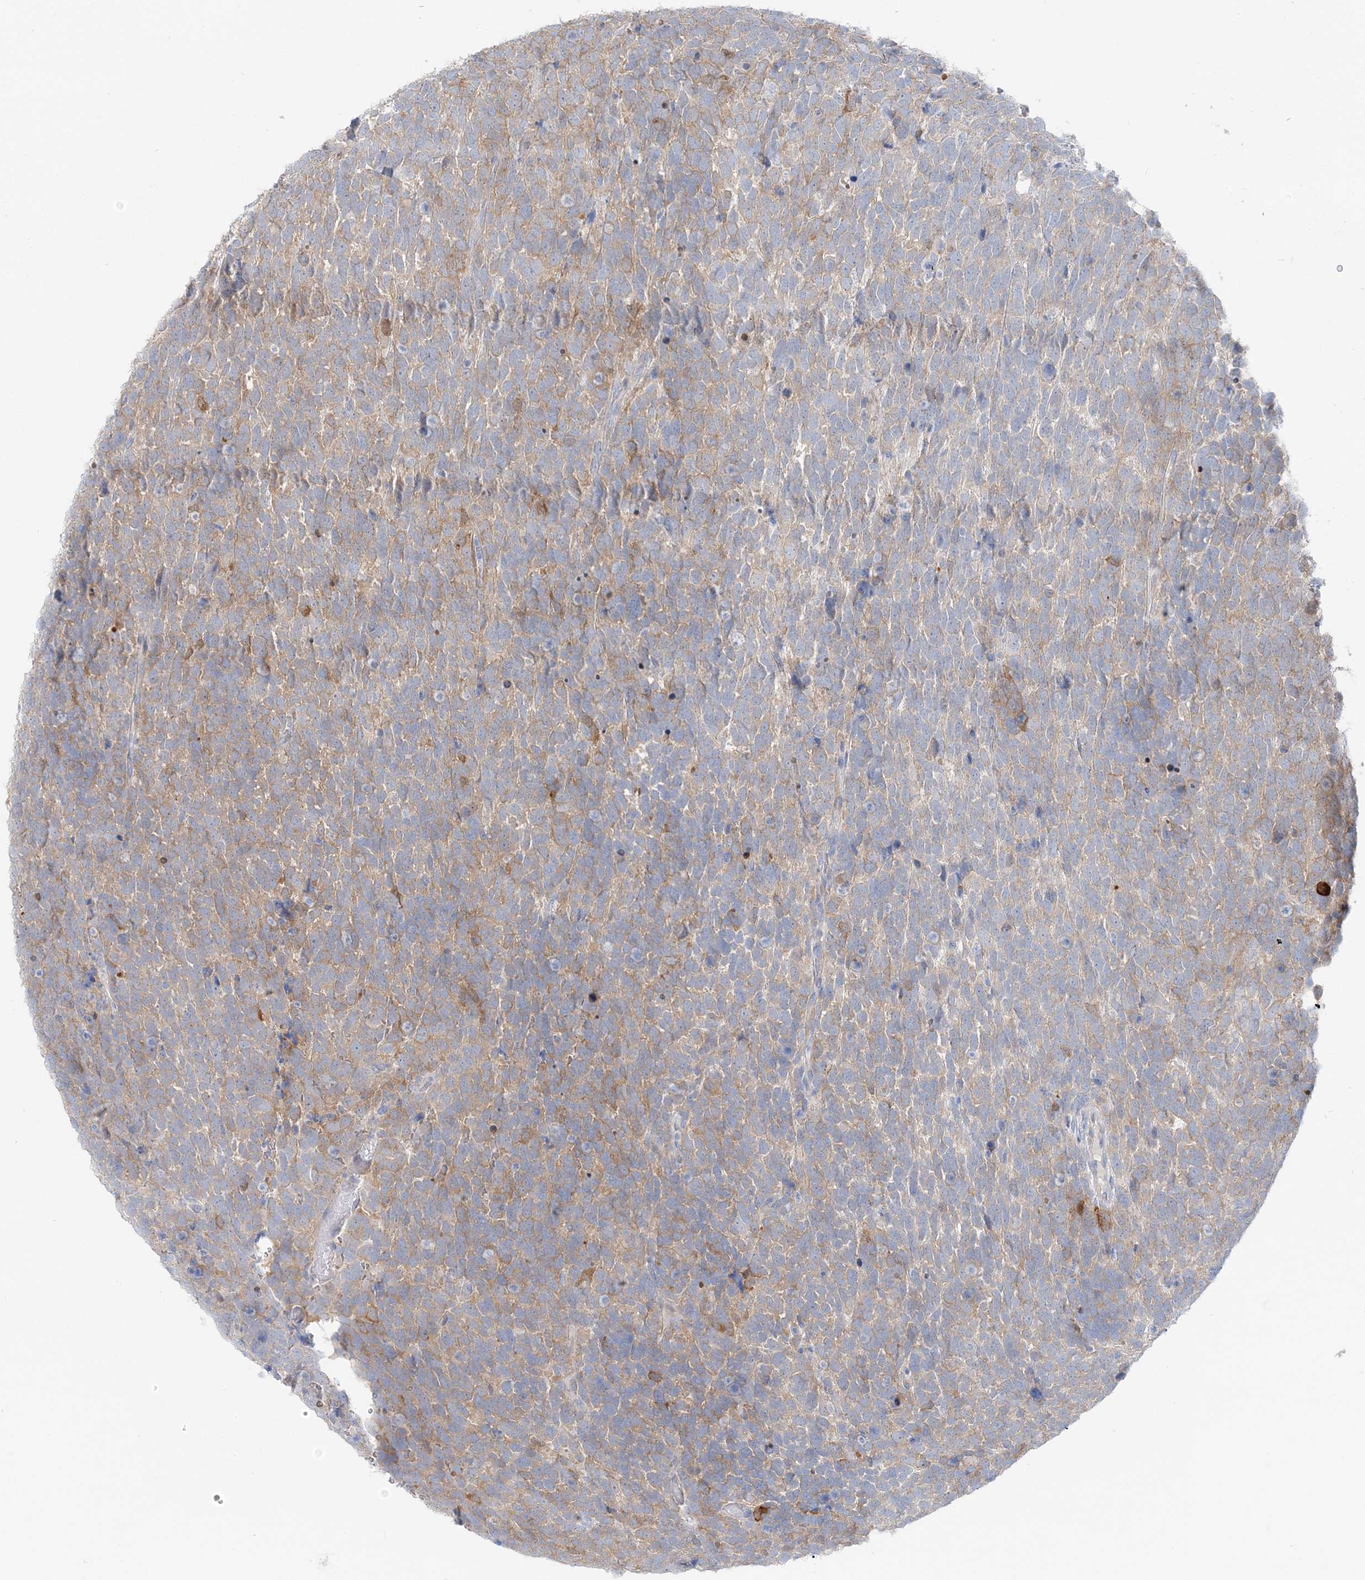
{"staining": {"intensity": "weak", "quantity": "25%-75%", "location": "cytoplasmic/membranous"}, "tissue": "urothelial cancer", "cell_type": "Tumor cells", "image_type": "cancer", "snomed": [{"axis": "morphology", "description": "Urothelial carcinoma, High grade"}, {"axis": "topography", "description": "Urinary bladder"}], "caption": "Brown immunohistochemical staining in high-grade urothelial carcinoma exhibits weak cytoplasmic/membranous expression in about 25%-75% of tumor cells.", "gene": "HMGCS1", "patient": {"sex": "female", "age": 82}}